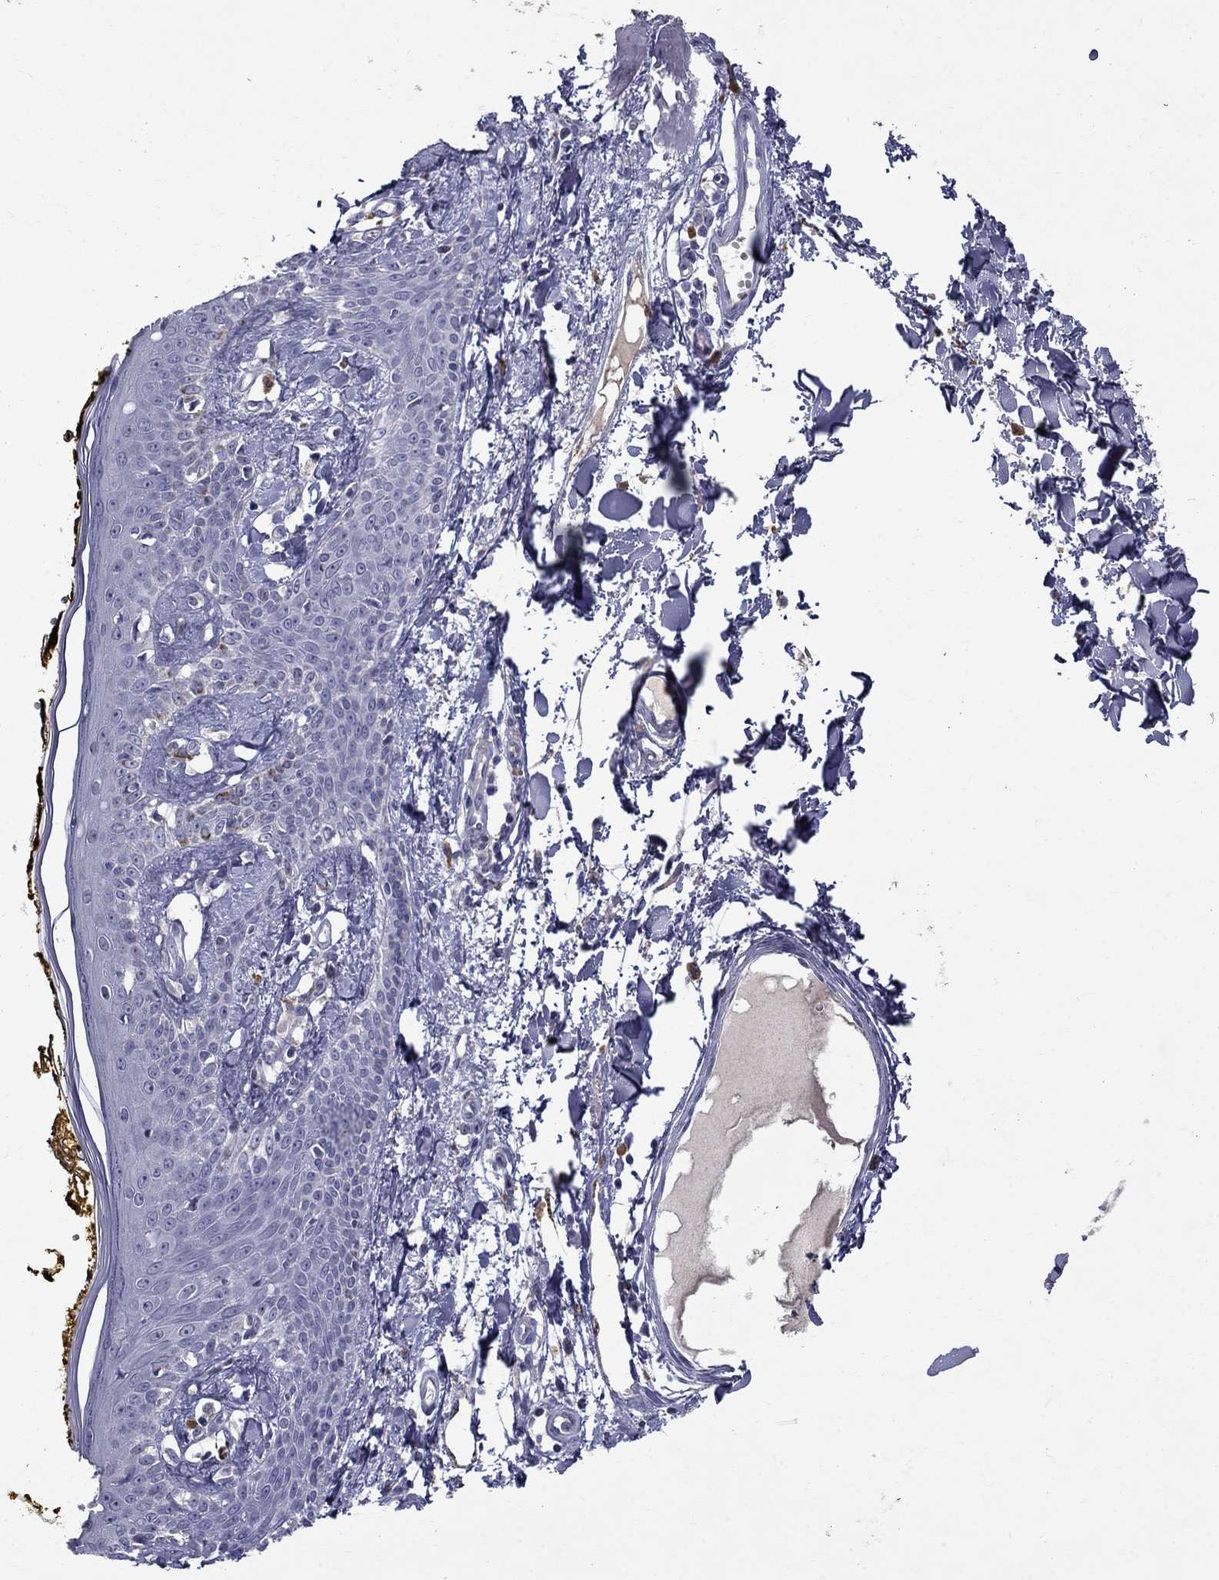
{"staining": {"intensity": "negative", "quantity": "none", "location": "none"}, "tissue": "skin", "cell_type": "Fibroblasts", "image_type": "normal", "snomed": [{"axis": "morphology", "description": "Normal tissue, NOS"}, {"axis": "topography", "description": "Skin"}], "caption": "An immunohistochemistry (IHC) image of unremarkable skin is shown. There is no staining in fibroblasts of skin. (Brightfield microscopy of DAB (3,3'-diaminobenzidine) immunohistochemistry at high magnification).", "gene": "STAB2", "patient": {"sex": "male", "age": 76}}